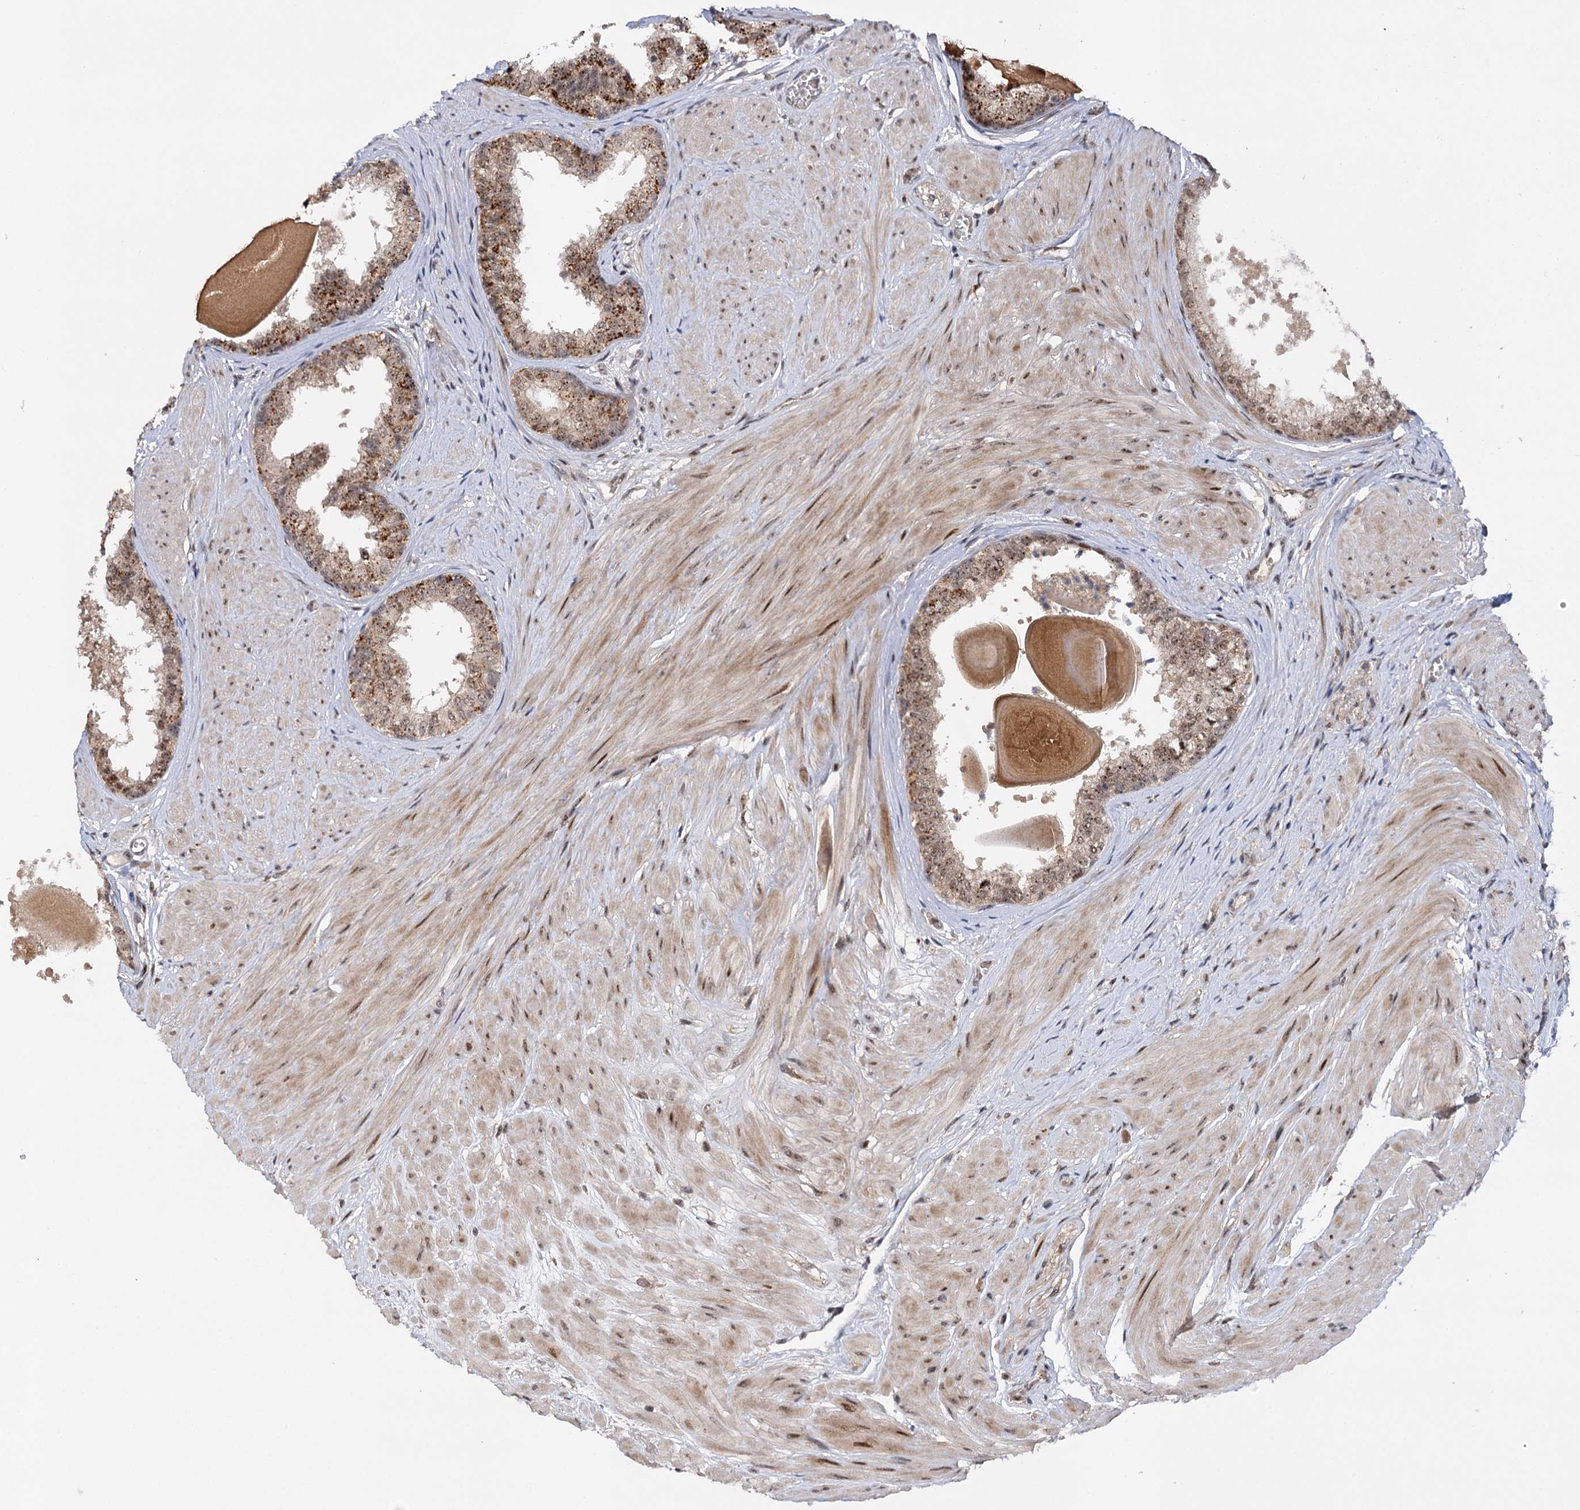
{"staining": {"intensity": "moderate", "quantity": "25%-75%", "location": "cytoplasmic/membranous,nuclear"}, "tissue": "prostate", "cell_type": "Glandular cells", "image_type": "normal", "snomed": [{"axis": "morphology", "description": "Normal tissue, NOS"}, {"axis": "topography", "description": "Prostate"}], "caption": "The micrograph exhibits staining of unremarkable prostate, revealing moderate cytoplasmic/membranous,nuclear protein staining (brown color) within glandular cells.", "gene": "BUD13", "patient": {"sex": "male", "age": 48}}